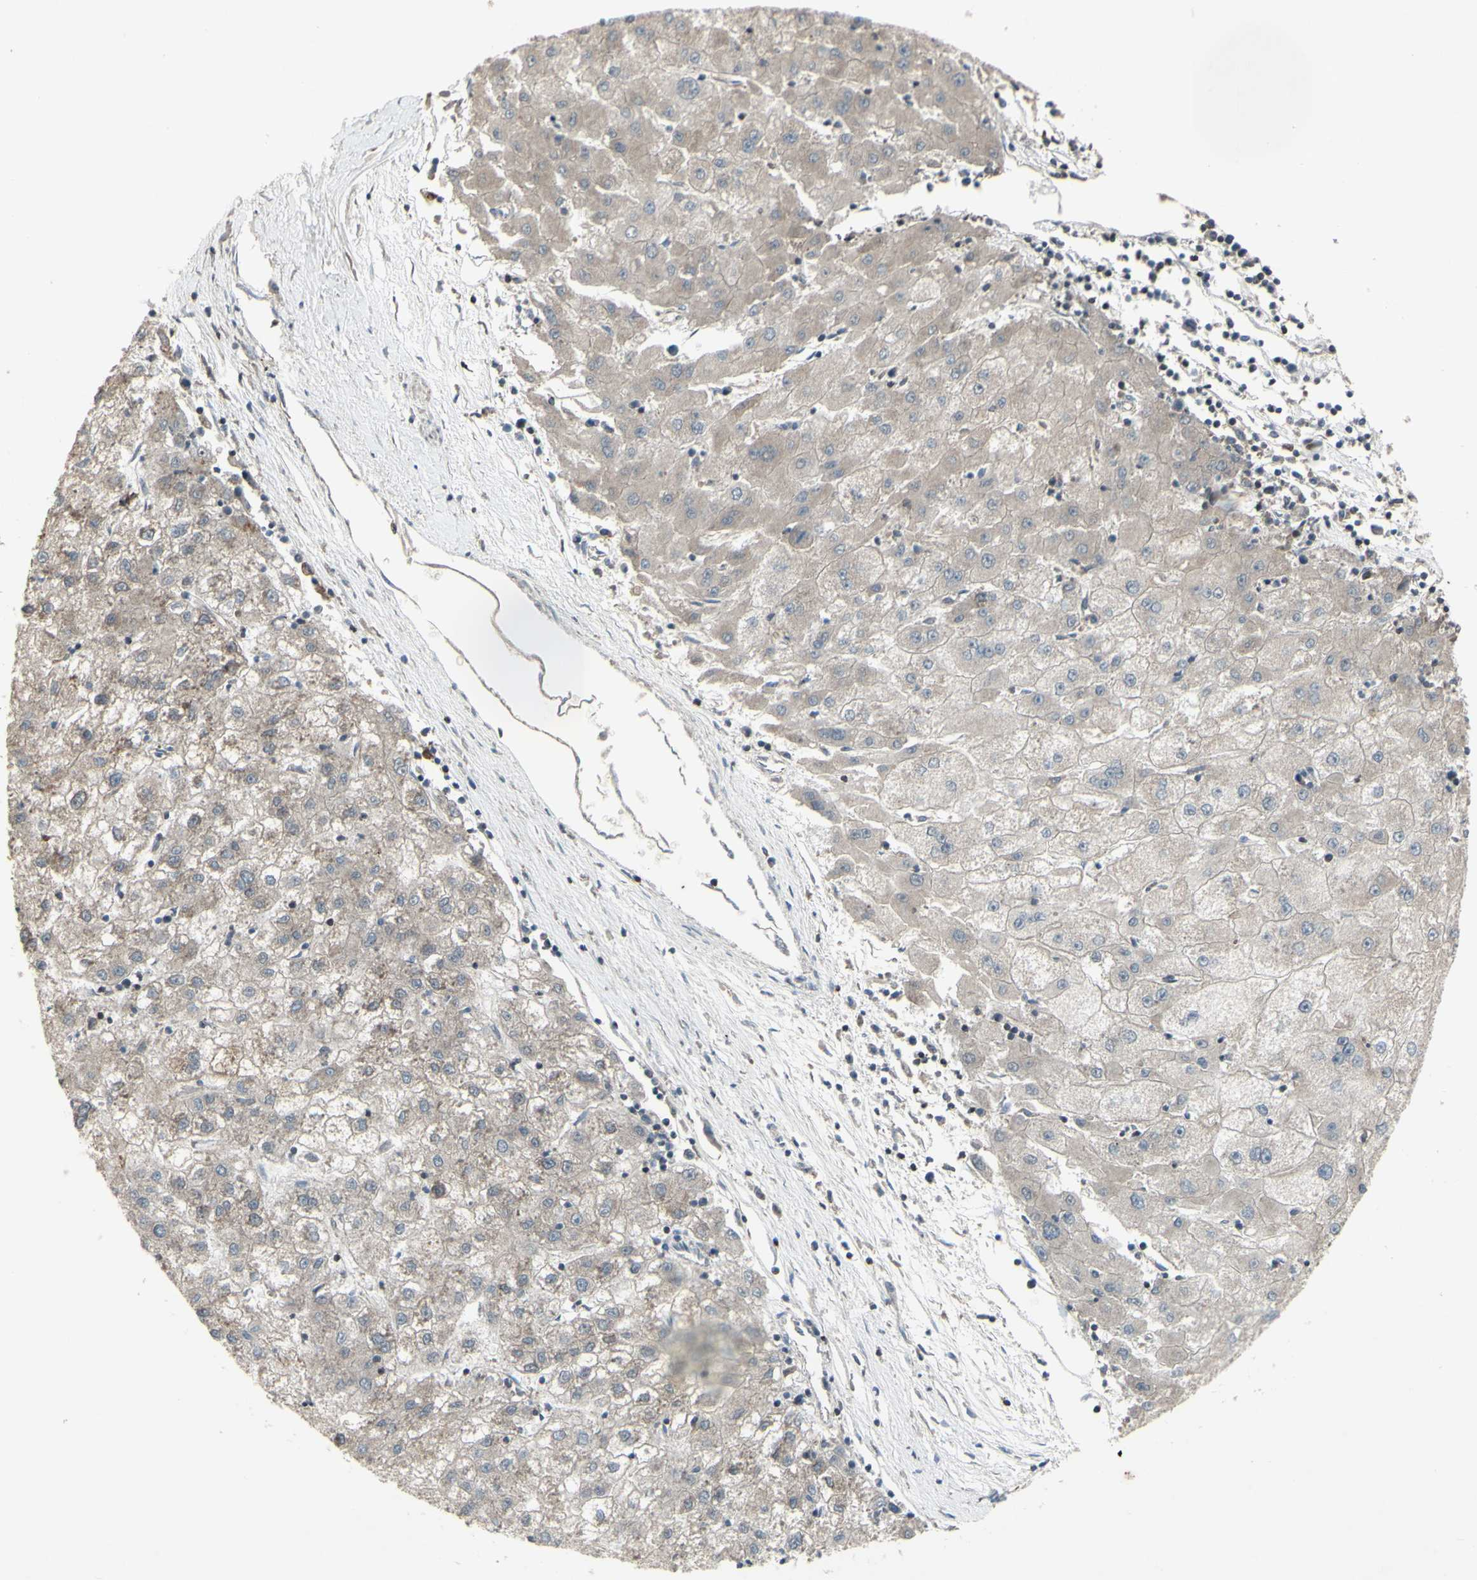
{"staining": {"intensity": "weak", "quantity": ">75%", "location": "cytoplasmic/membranous"}, "tissue": "liver cancer", "cell_type": "Tumor cells", "image_type": "cancer", "snomed": [{"axis": "morphology", "description": "Carcinoma, Hepatocellular, NOS"}, {"axis": "topography", "description": "Liver"}], "caption": "Liver hepatocellular carcinoma stained for a protein (brown) exhibits weak cytoplasmic/membranous positive staining in about >75% of tumor cells.", "gene": "SHC1", "patient": {"sex": "male", "age": 72}}